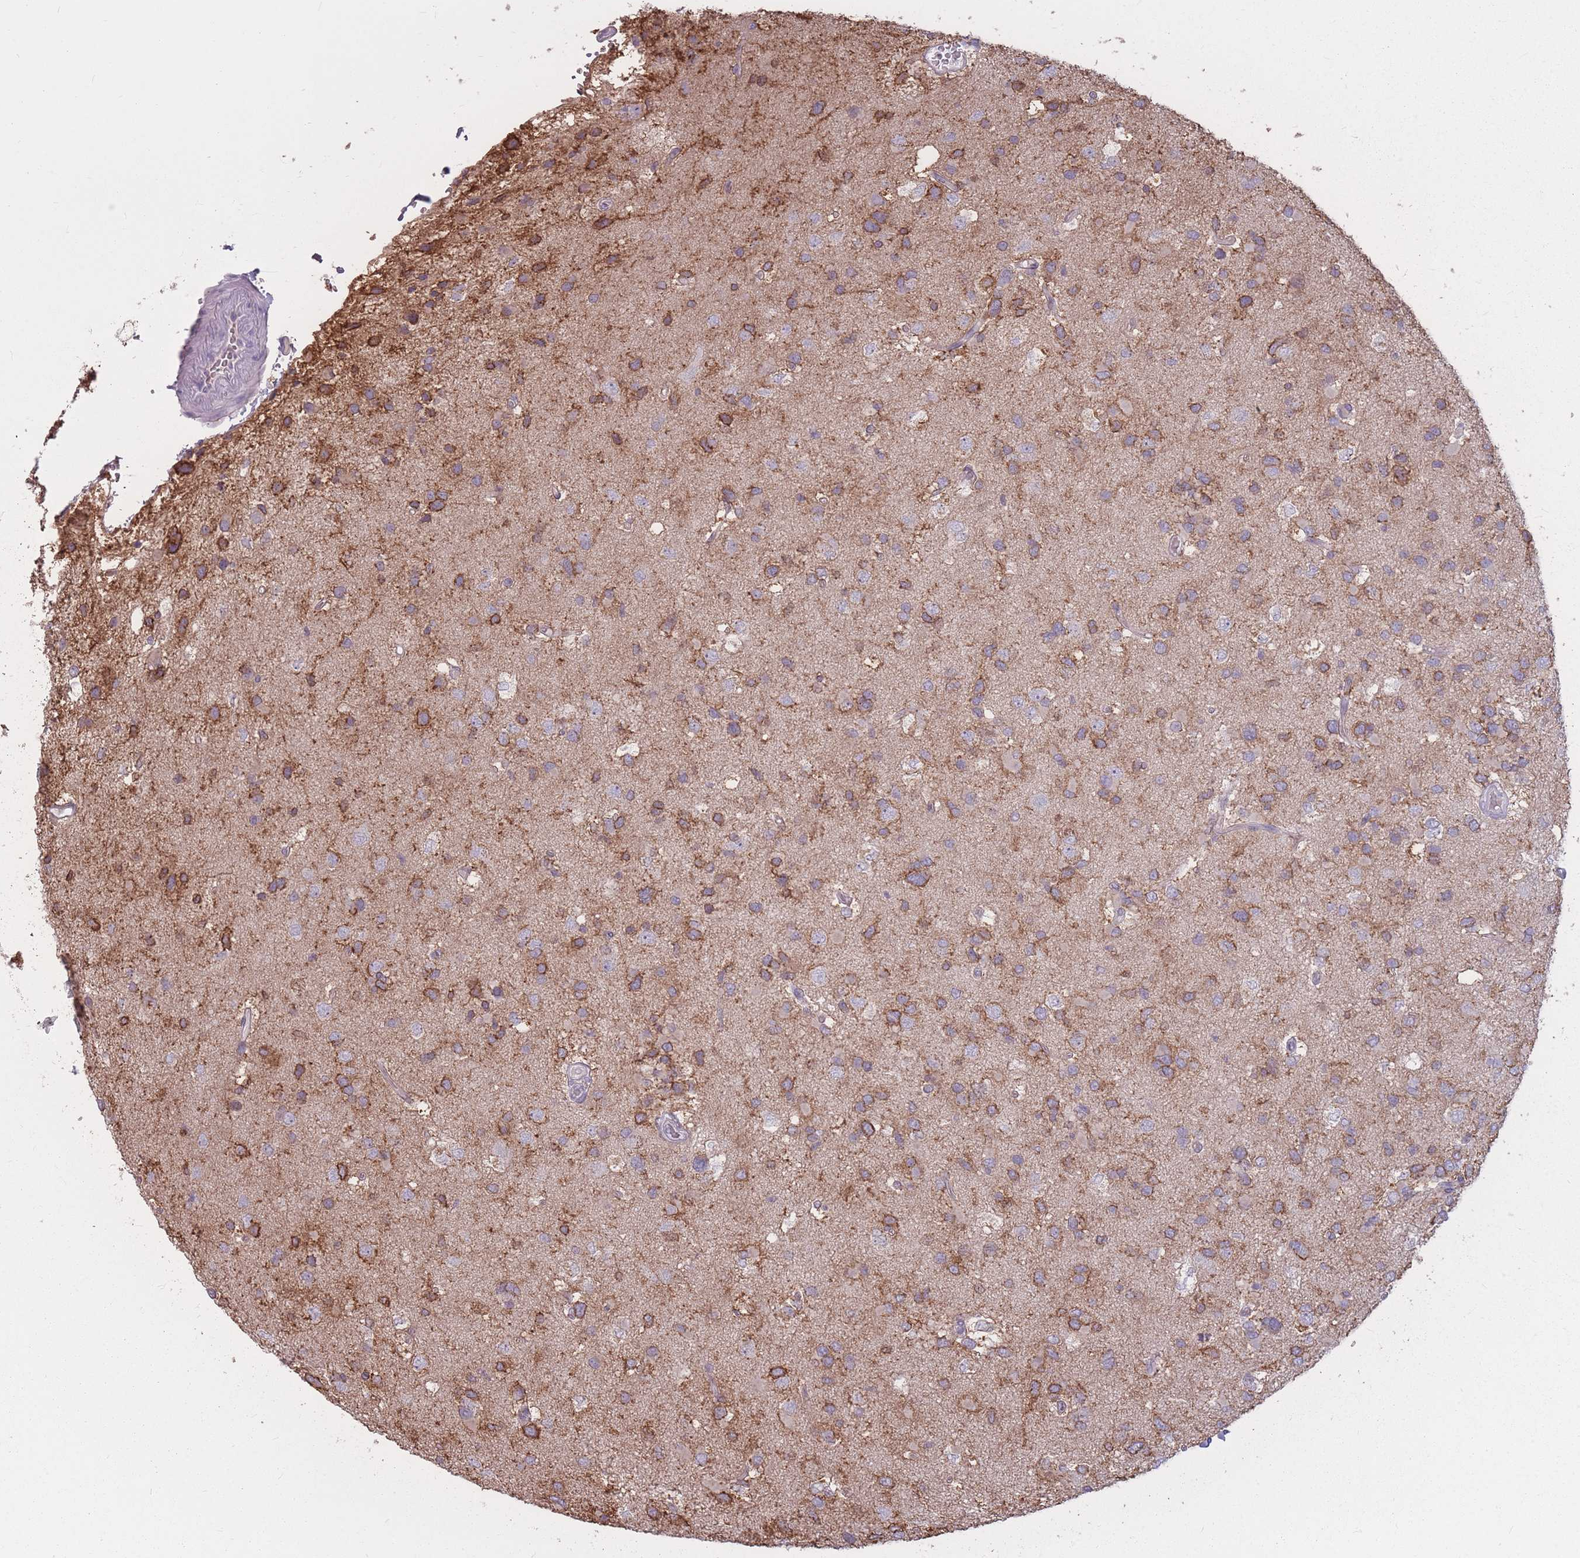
{"staining": {"intensity": "moderate", "quantity": "25%-75%", "location": "cytoplasmic/membranous"}, "tissue": "glioma", "cell_type": "Tumor cells", "image_type": "cancer", "snomed": [{"axis": "morphology", "description": "Glioma, malignant, High grade"}, {"axis": "topography", "description": "Brain"}], "caption": "Approximately 25%-75% of tumor cells in glioma show moderate cytoplasmic/membranous protein staining as visualized by brown immunohistochemical staining.", "gene": "GNA11", "patient": {"sex": "male", "age": 53}}